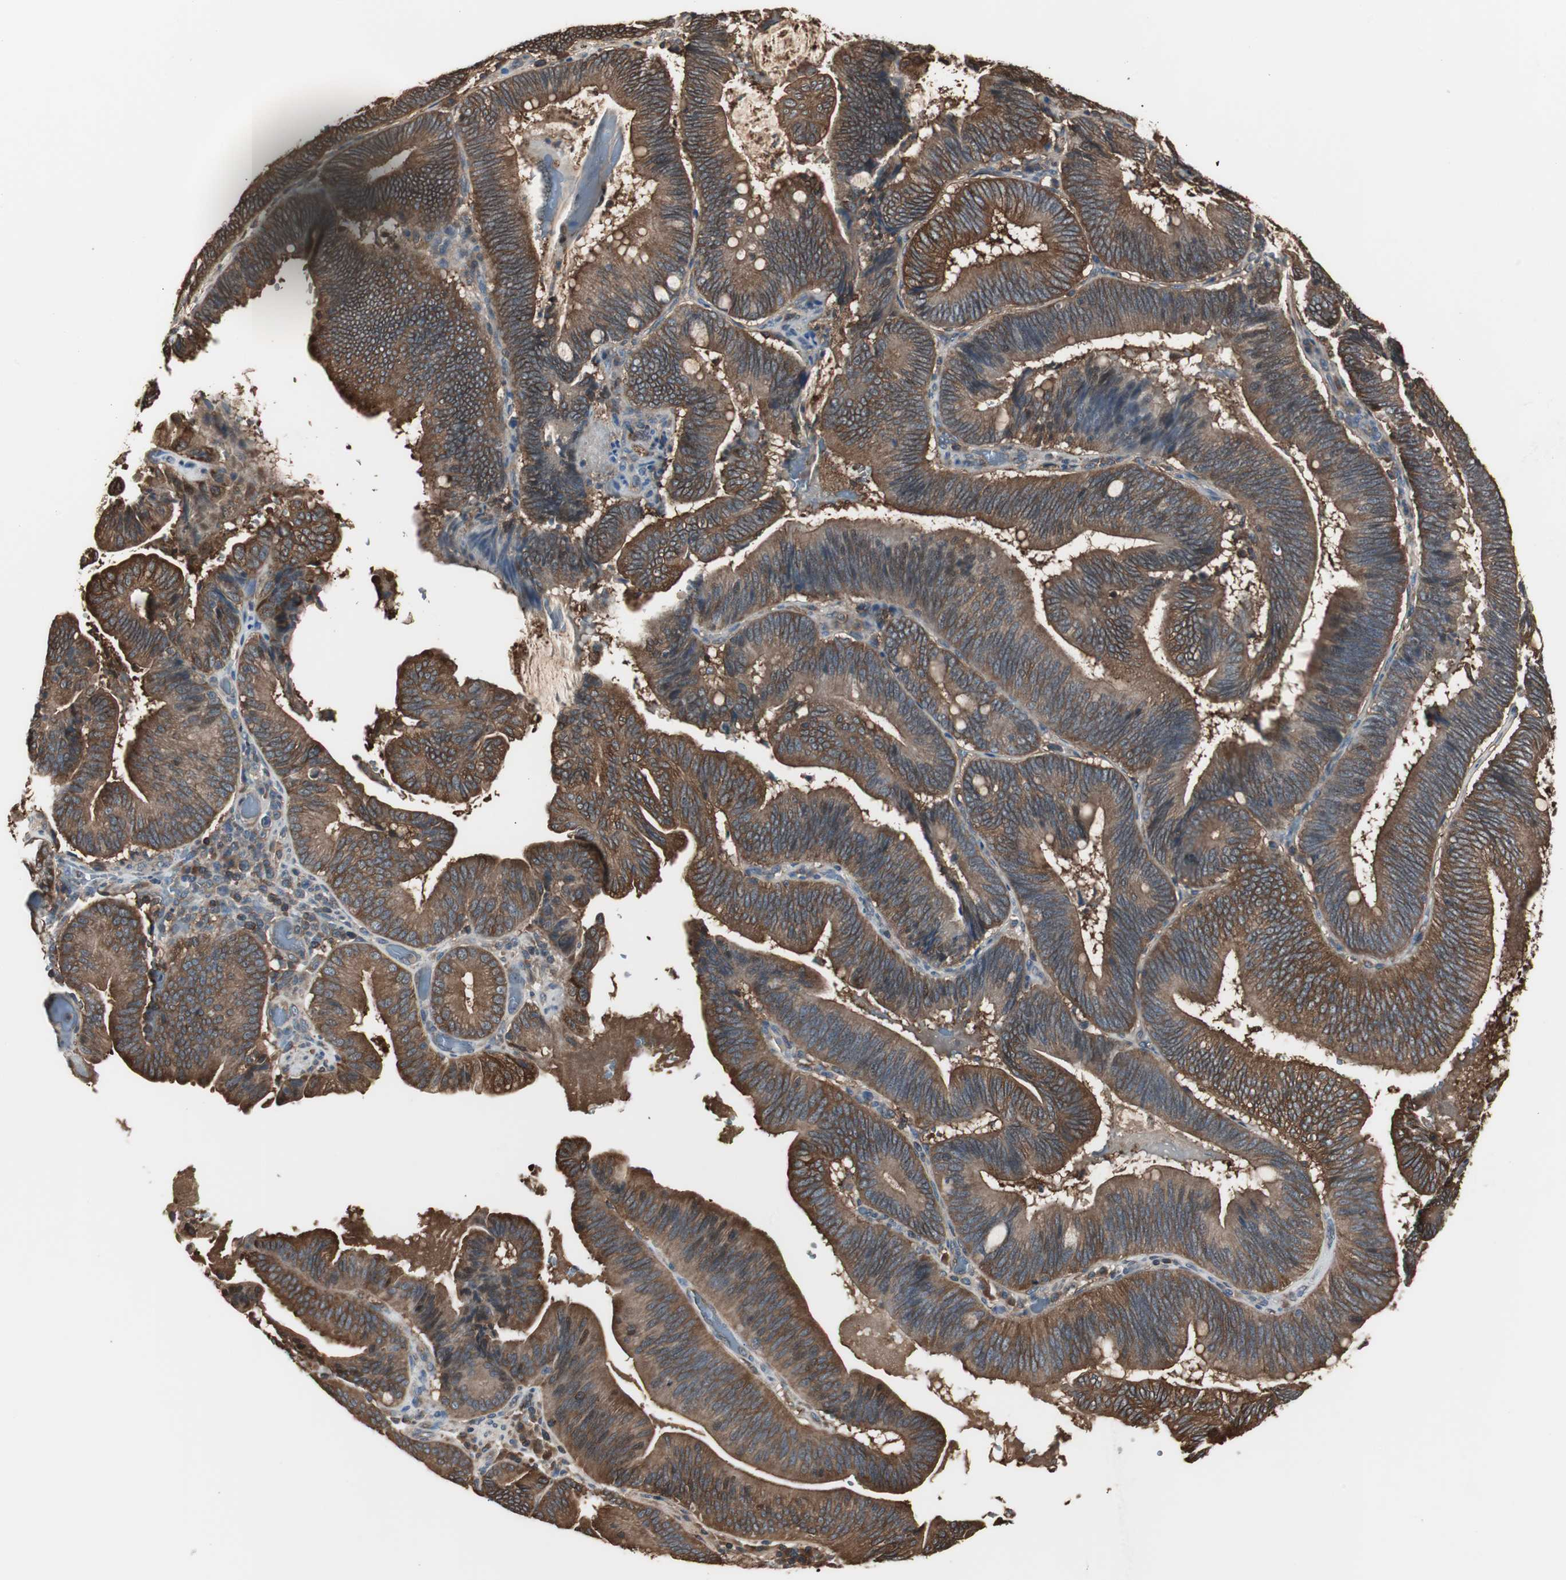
{"staining": {"intensity": "moderate", "quantity": ">75%", "location": "cytoplasmic/membranous"}, "tissue": "pancreatic cancer", "cell_type": "Tumor cells", "image_type": "cancer", "snomed": [{"axis": "morphology", "description": "Adenocarcinoma, NOS"}, {"axis": "topography", "description": "Pancreas"}], "caption": "Immunohistochemical staining of human pancreatic adenocarcinoma demonstrates medium levels of moderate cytoplasmic/membranous protein expression in about >75% of tumor cells.", "gene": "CAPNS1", "patient": {"sex": "male", "age": 82}}